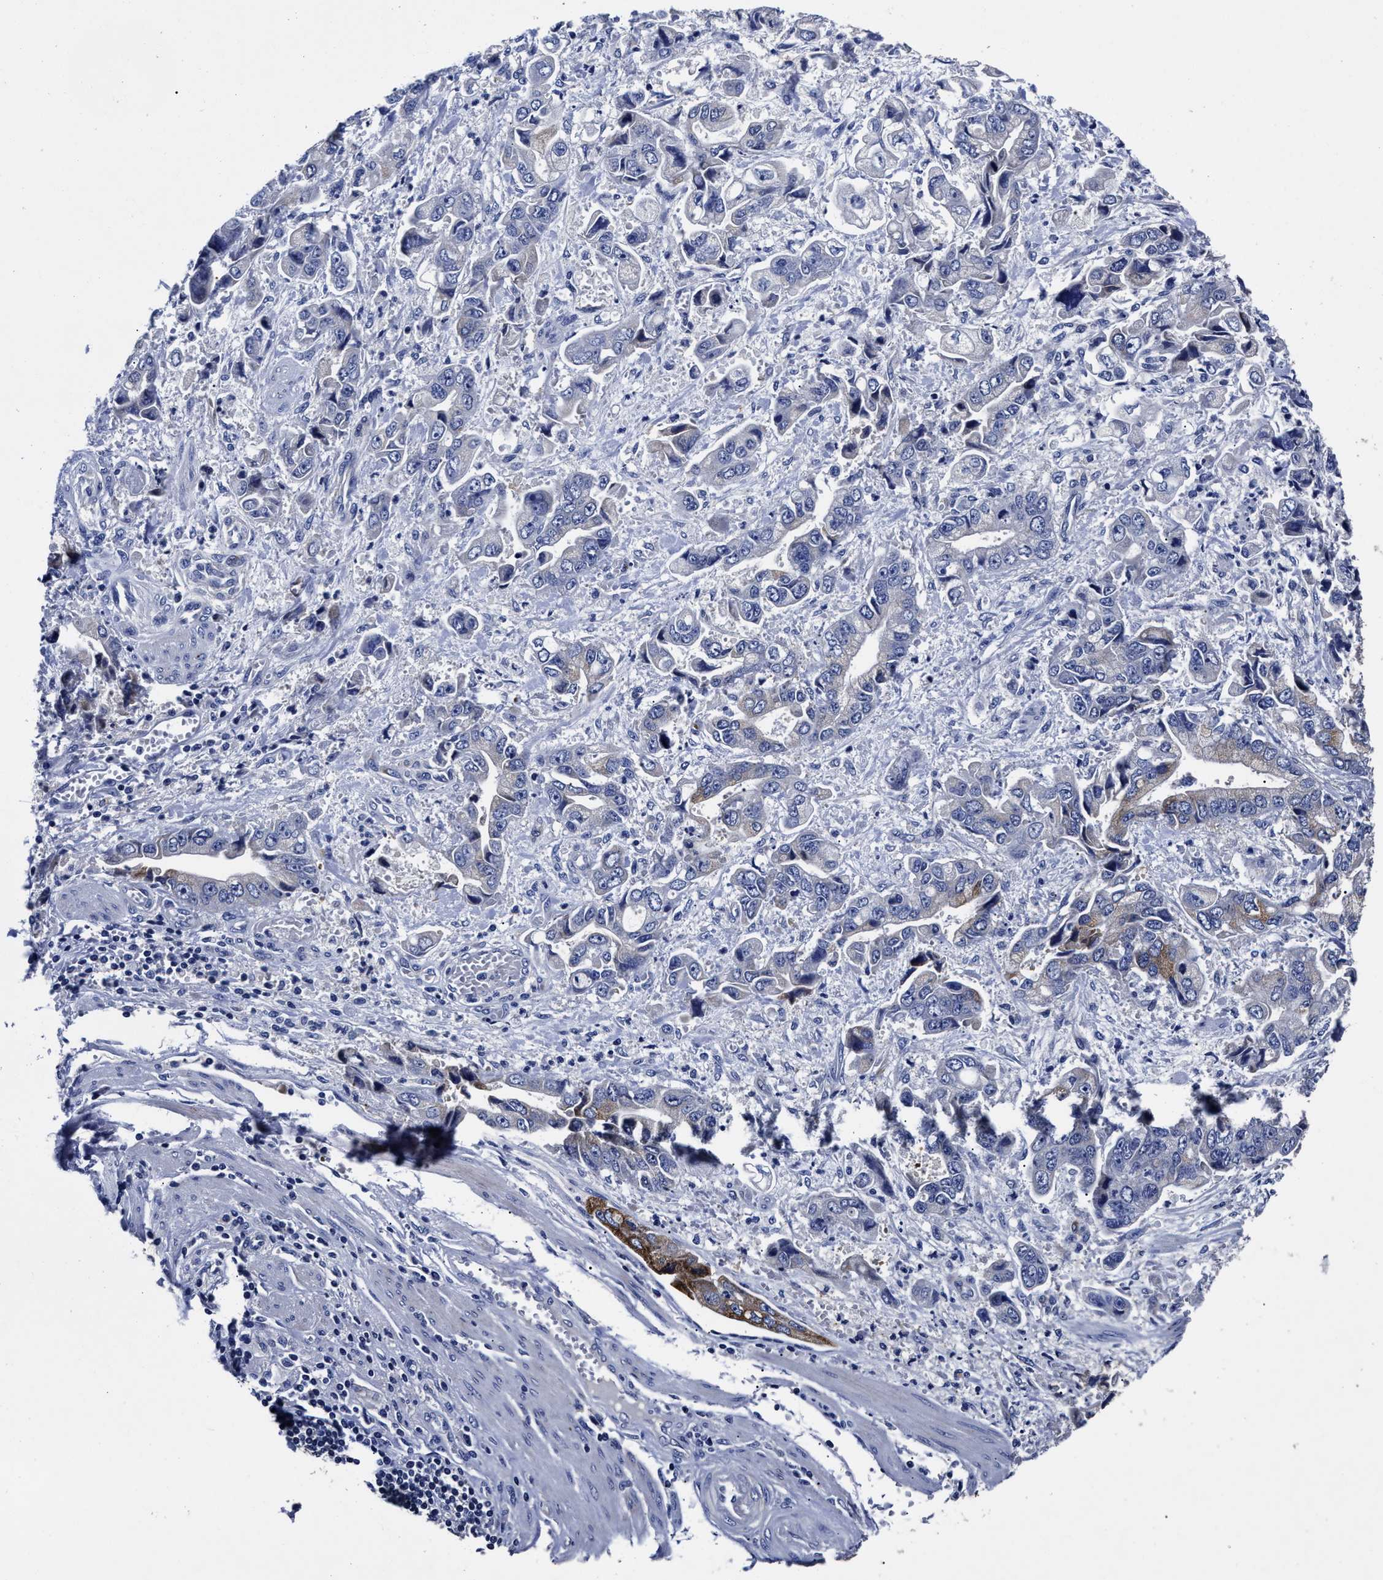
{"staining": {"intensity": "negative", "quantity": "none", "location": "none"}, "tissue": "stomach cancer", "cell_type": "Tumor cells", "image_type": "cancer", "snomed": [{"axis": "morphology", "description": "Normal tissue, NOS"}, {"axis": "morphology", "description": "Adenocarcinoma, NOS"}, {"axis": "topography", "description": "Stomach"}], "caption": "IHC of stomach cancer (adenocarcinoma) shows no positivity in tumor cells.", "gene": "OLFML2A", "patient": {"sex": "male", "age": 62}}